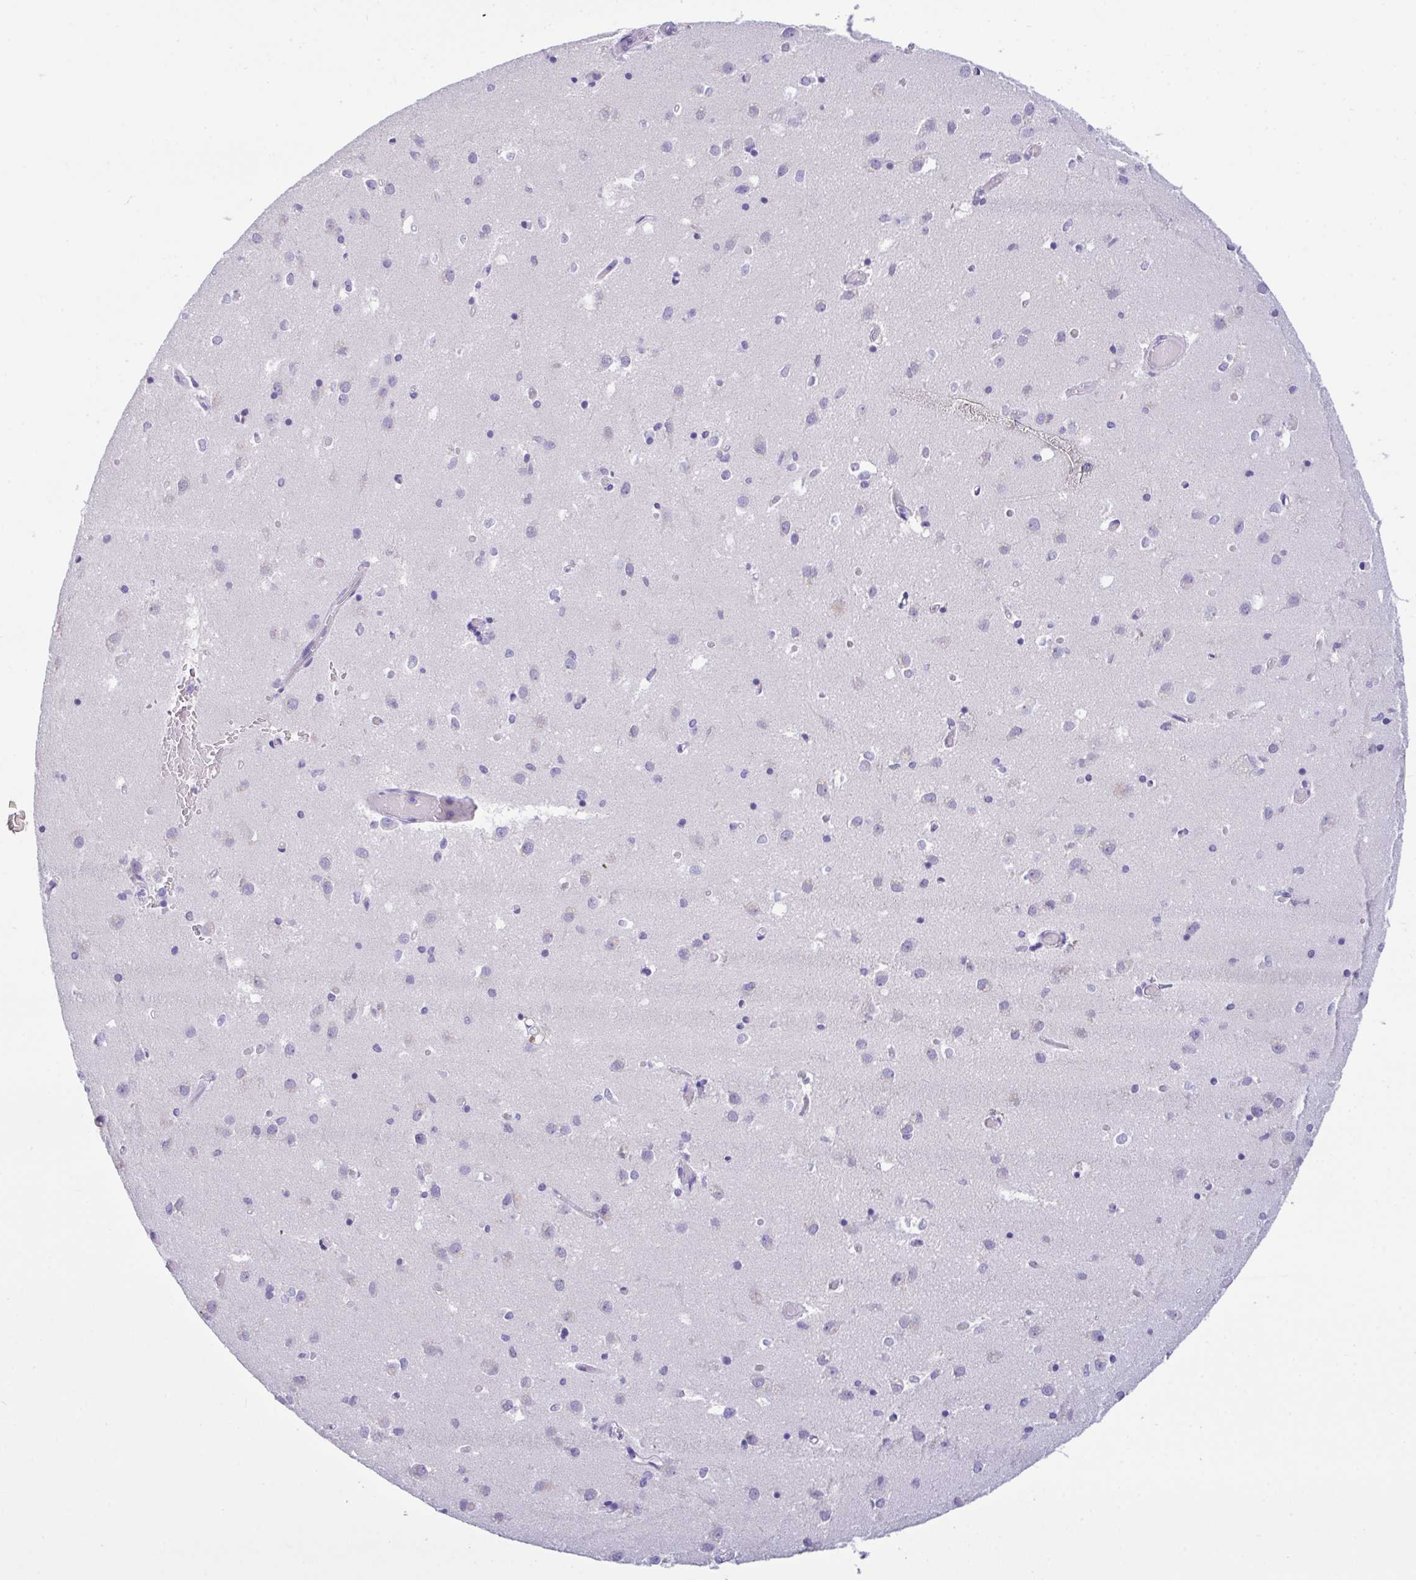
{"staining": {"intensity": "negative", "quantity": "none", "location": "none"}, "tissue": "caudate", "cell_type": "Glial cells", "image_type": "normal", "snomed": [{"axis": "morphology", "description": "Normal tissue, NOS"}, {"axis": "topography", "description": "Lateral ventricle wall"}], "caption": "This is a histopathology image of IHC staining of unremarkable caudate, which shows no positivity in glial cells.", "gene": "FBXL20", "patient": {"sex": "male", "age": 70}}